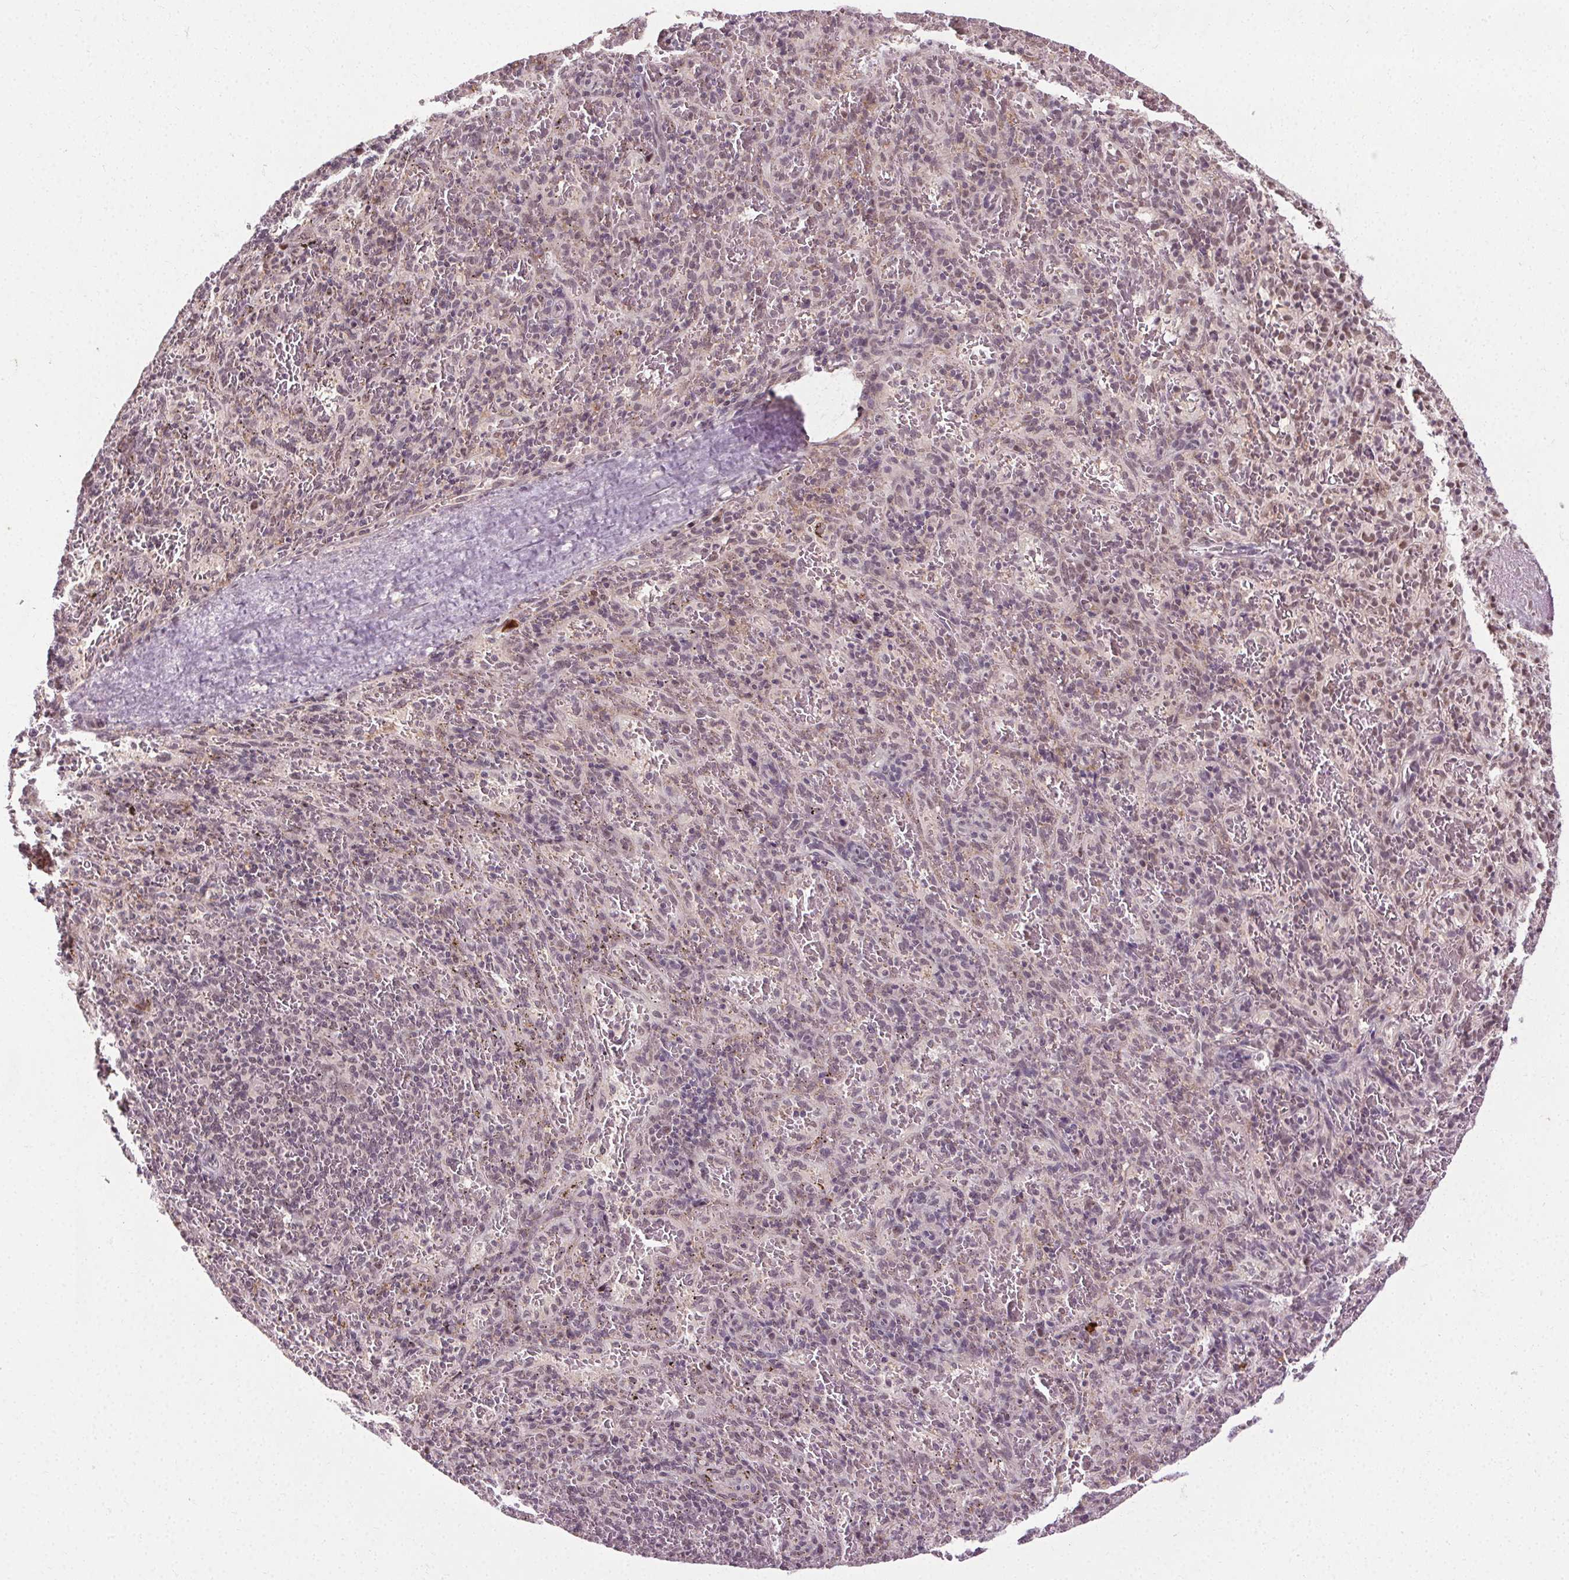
{"staining": {"intensity": "weak", "quantity": ">75%", "location": "nuclear"}, "tissue": "spleen", "cell_type": "Cells in red pulp", "image_type": "normal", "snomed": [{"axis": "morphology", "description": "Normal tissue, NOS"}, {"axis": "topography", "description": "Spleen"}], "caption": "Immunohistochemistry (IHC) of normal spleen shows low levels of weak nuclear expression in about >75% of cells in red pulp. The protein is shown in brown color, while the nuclei are stained blue.", "gene": "MED6", "patient": {"sex": "male", "age": 57}}